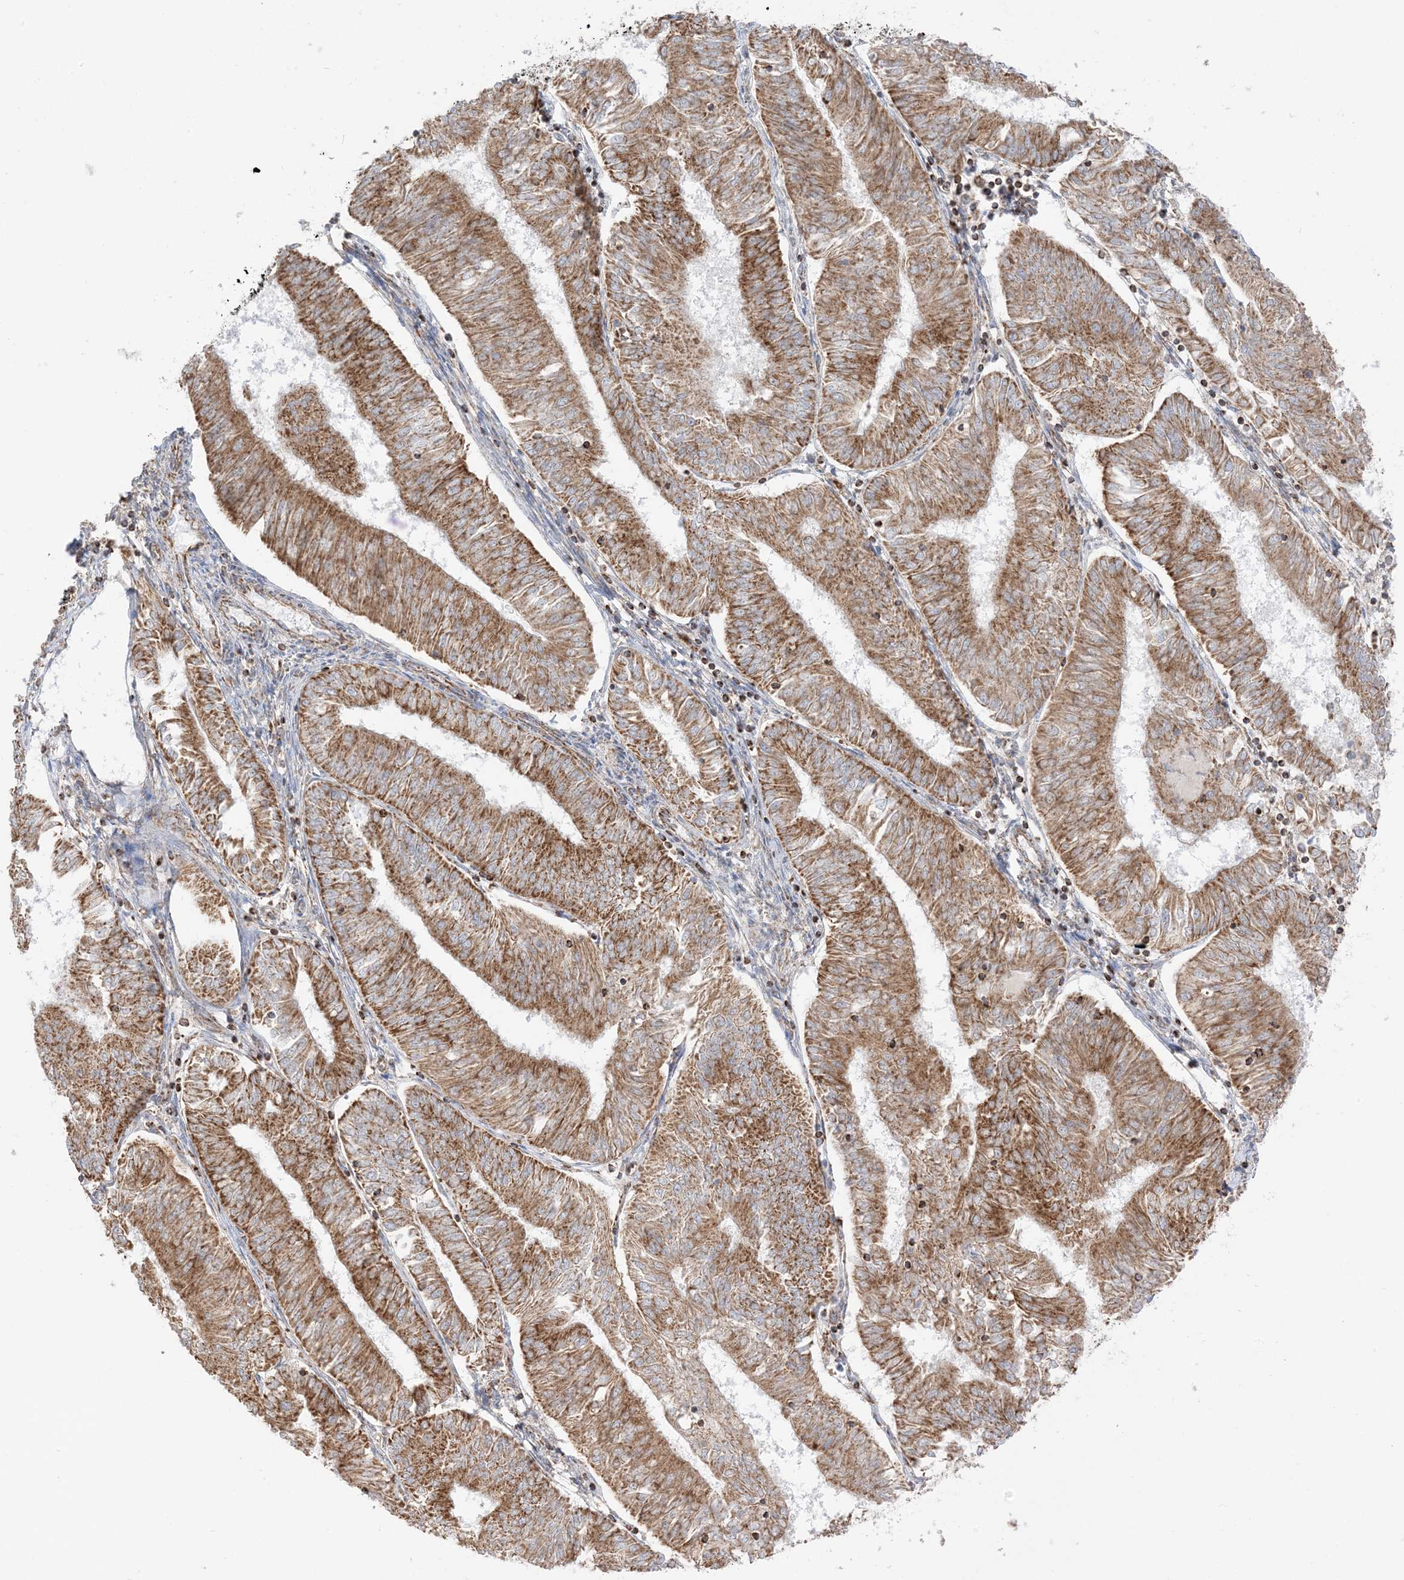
{"staining": {"intensity": "moderate", "quantity": ">75%", "location": "cytoplasmic/membranous"}, "tissue": "endometrial cancer", "cell_type": "Tumor cells", "image_type": "cancer", "snomed": [{"axis": "morphology", "description": "Adenocarcinoma, NOS"}, {"axis": "topography", "description": "Endometrium"}], "caption": "A brown stain highlights moderate cytoplasmic/membranous positivity of a protein in human endometrial cancer (adenocarcinoma) tumor cells. Immunohistochemistry stains the protein of interest in brown and the nuclei are stained blue.", "gene": "SLC25A12", "patient": {"sex": "female", "age": 58}}